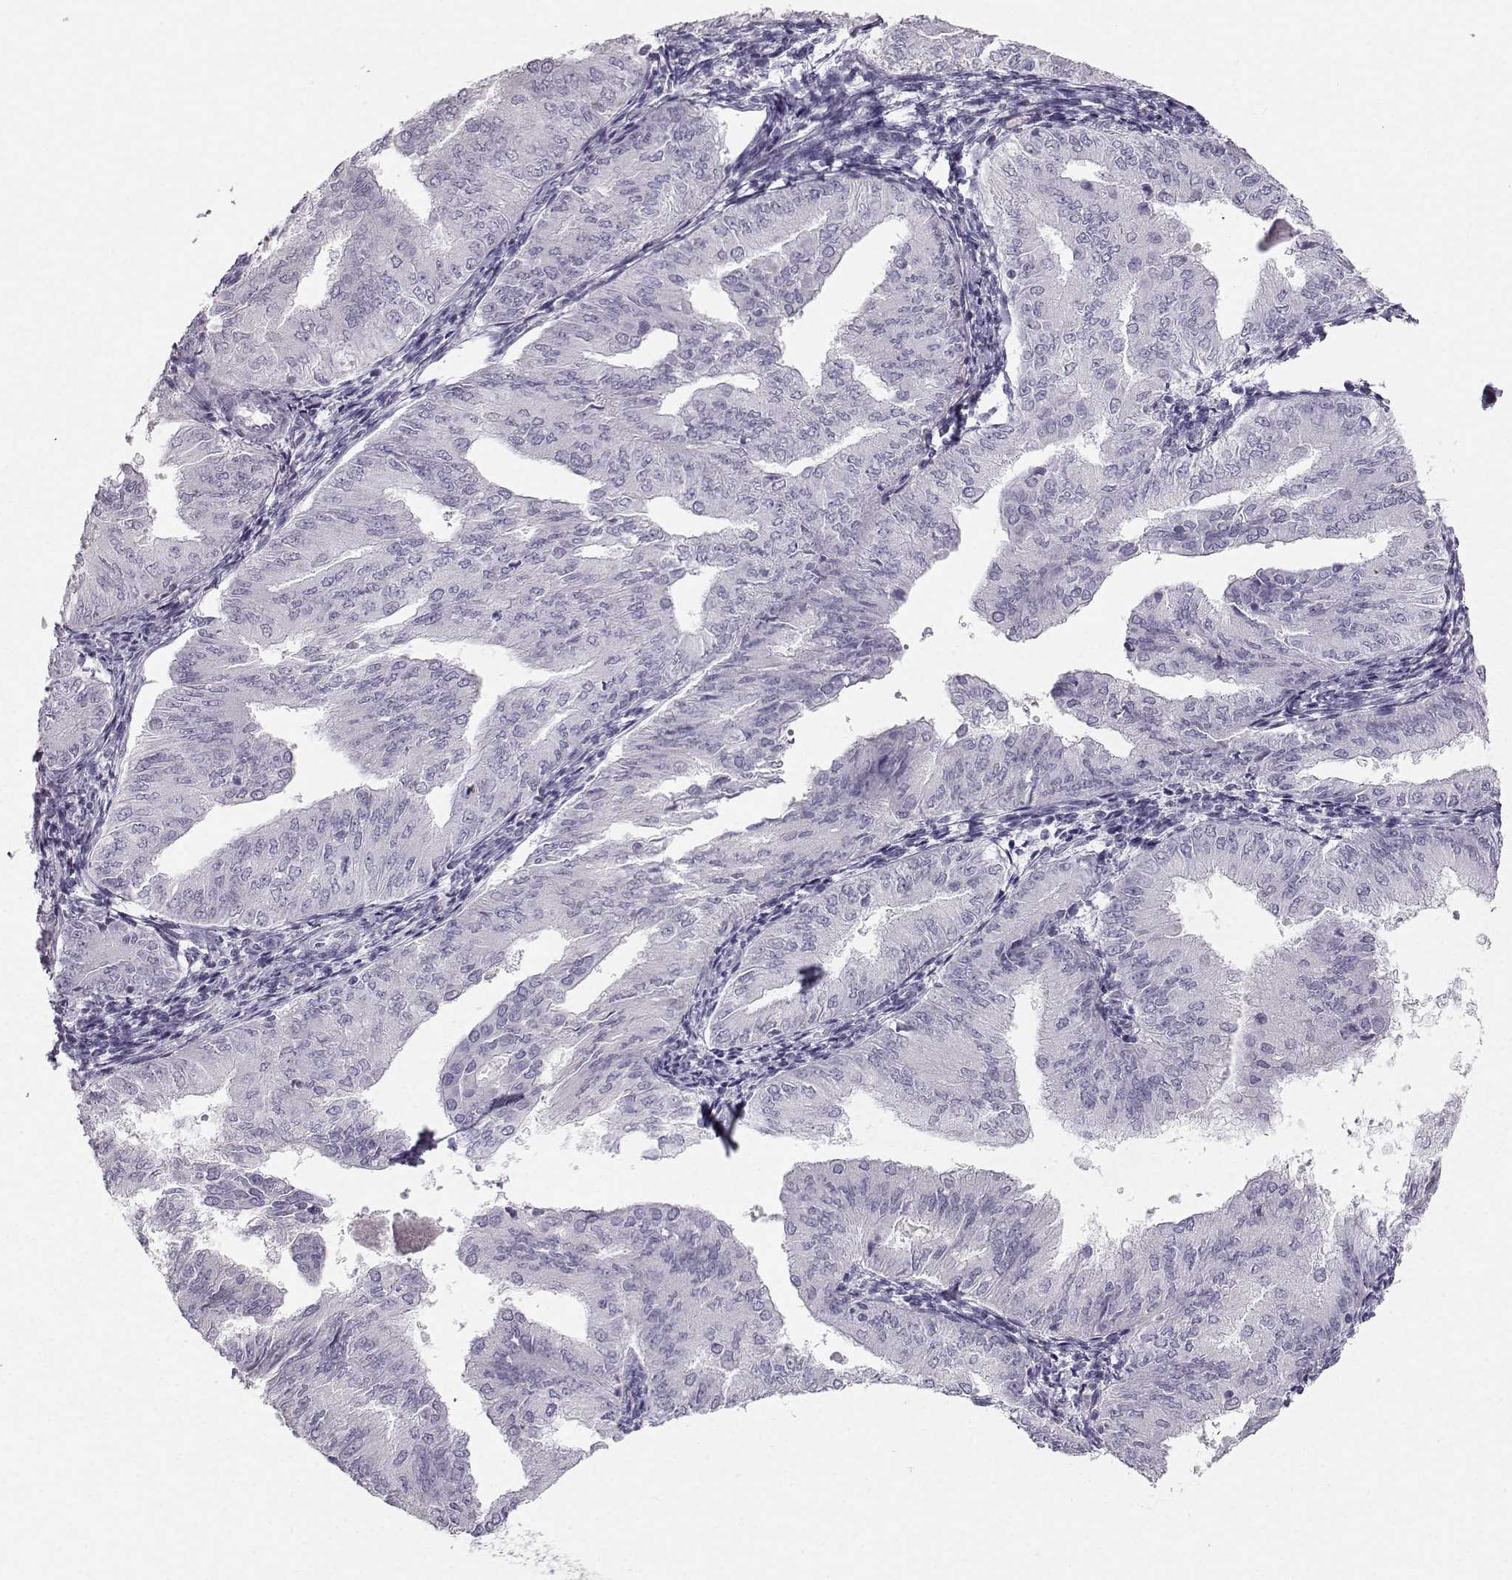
{"staining": {"intensity": "negative", "quantity": "none", "location": "none"}, "tissue": "endometrial cancer", "cell_type": "Tumor cells", "image_type": "cancer", "snomed": [{"axis": "morphology", "description": "Adenocarcinoma, NOS"}, {"axis": "topography", "description": "Endometrium"}], "caption": "DAB (3,3'-diaminobenzidine) immunohistochemical staining of human endometrial adenocarcinoma displays no significant positivity in tumor cells.", "gene": "CASR", "patient": {"sex": "female", "age": 53}}